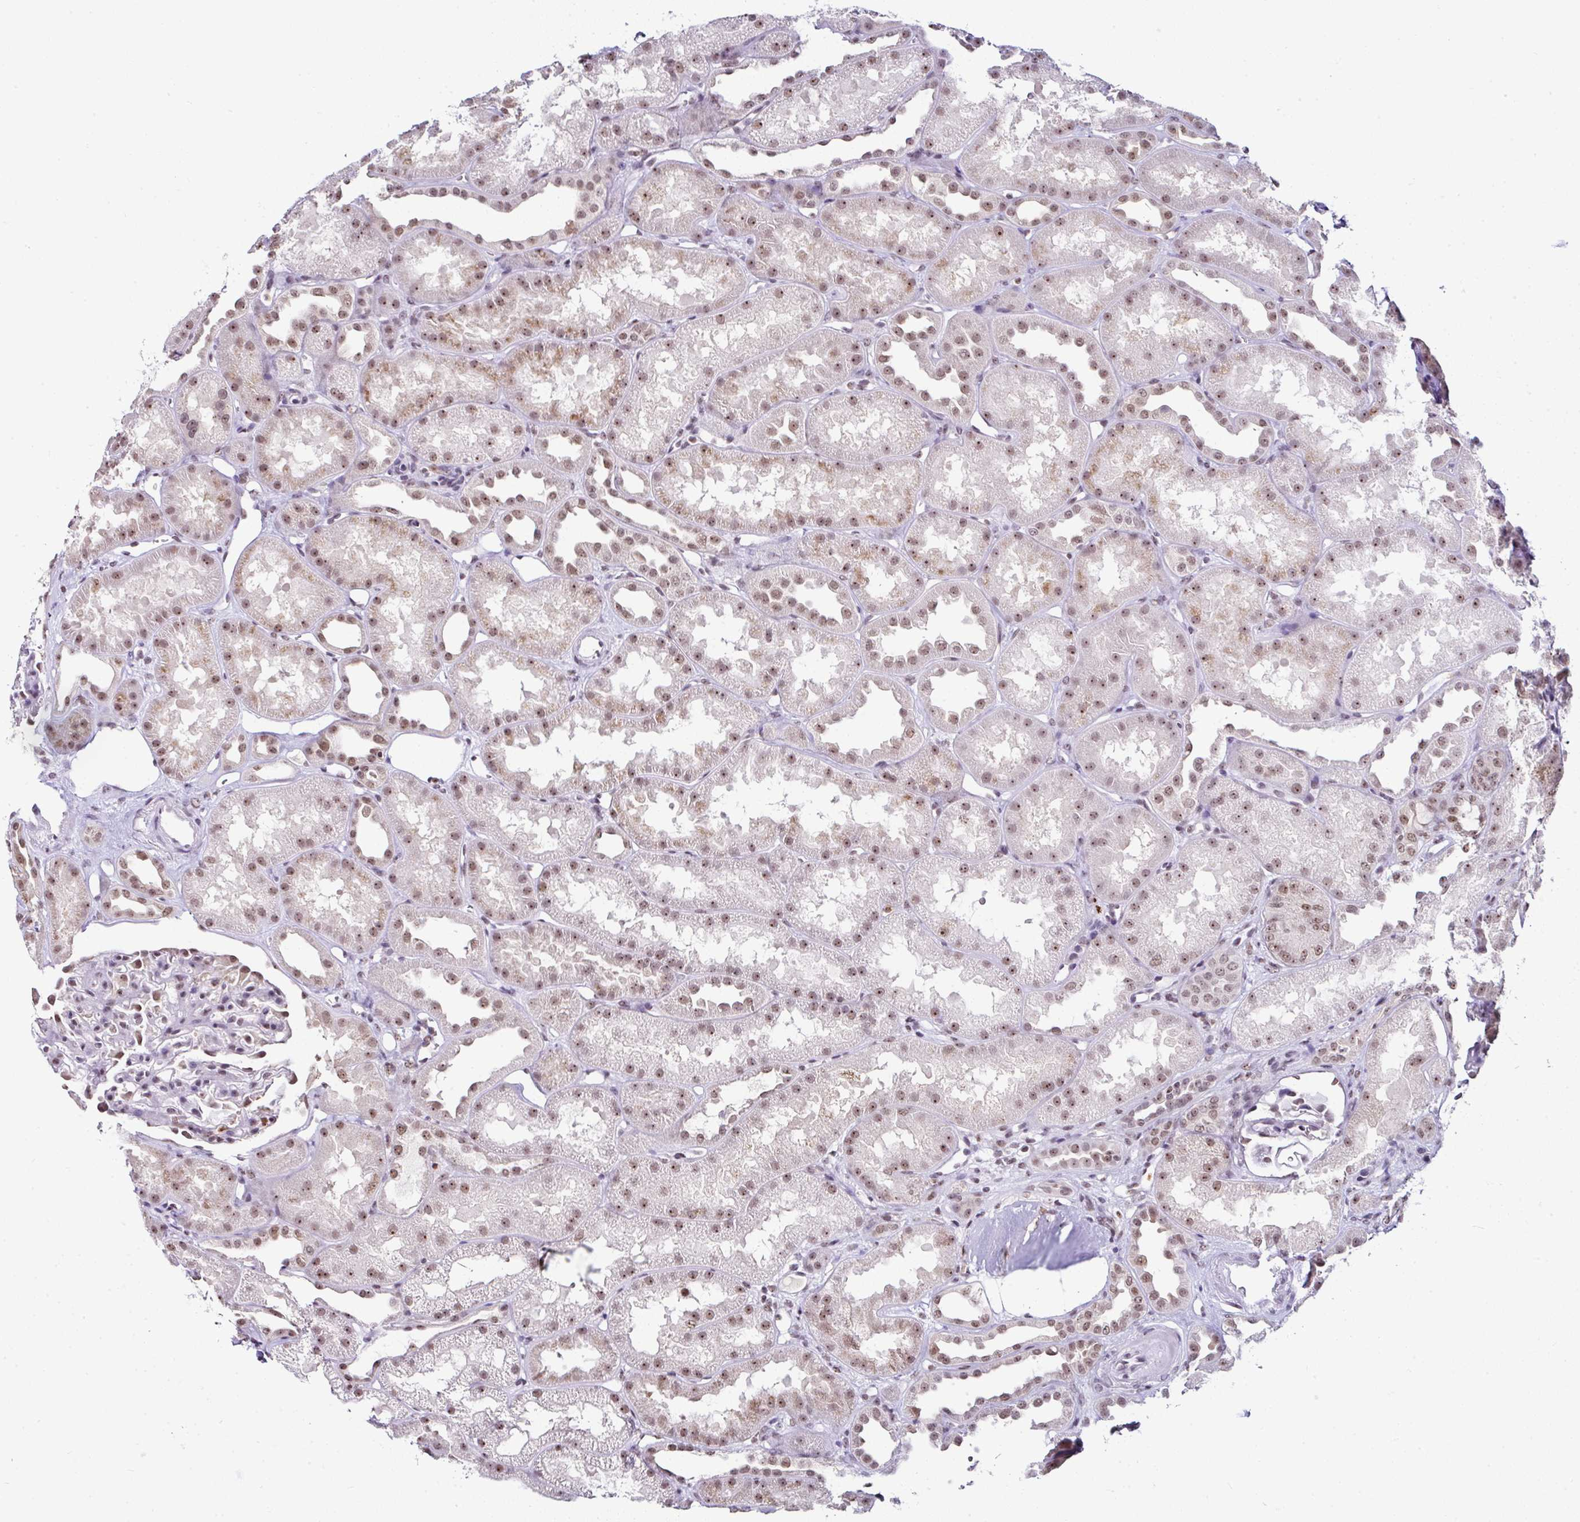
{"staining": {"intensity": "moderate", "quantity": "25%-75%", "location": "nuclear"}, "tissue": "kidney", "cell_type": "Cells in glomeruli", "image_type": "normal", "snomed": [{"axis": "morphology", "description": "Normal tissue, NOS"}, {"axis": "topography", "description": "Kidney"}], "caption": "The photomicrograph shows staining of benign kidney, revealing moderate nuclear protein staining (brown color) within cells in glomeruli.", "gene": "PTPN2", "patient": {"sex": "male", "age": 61}}